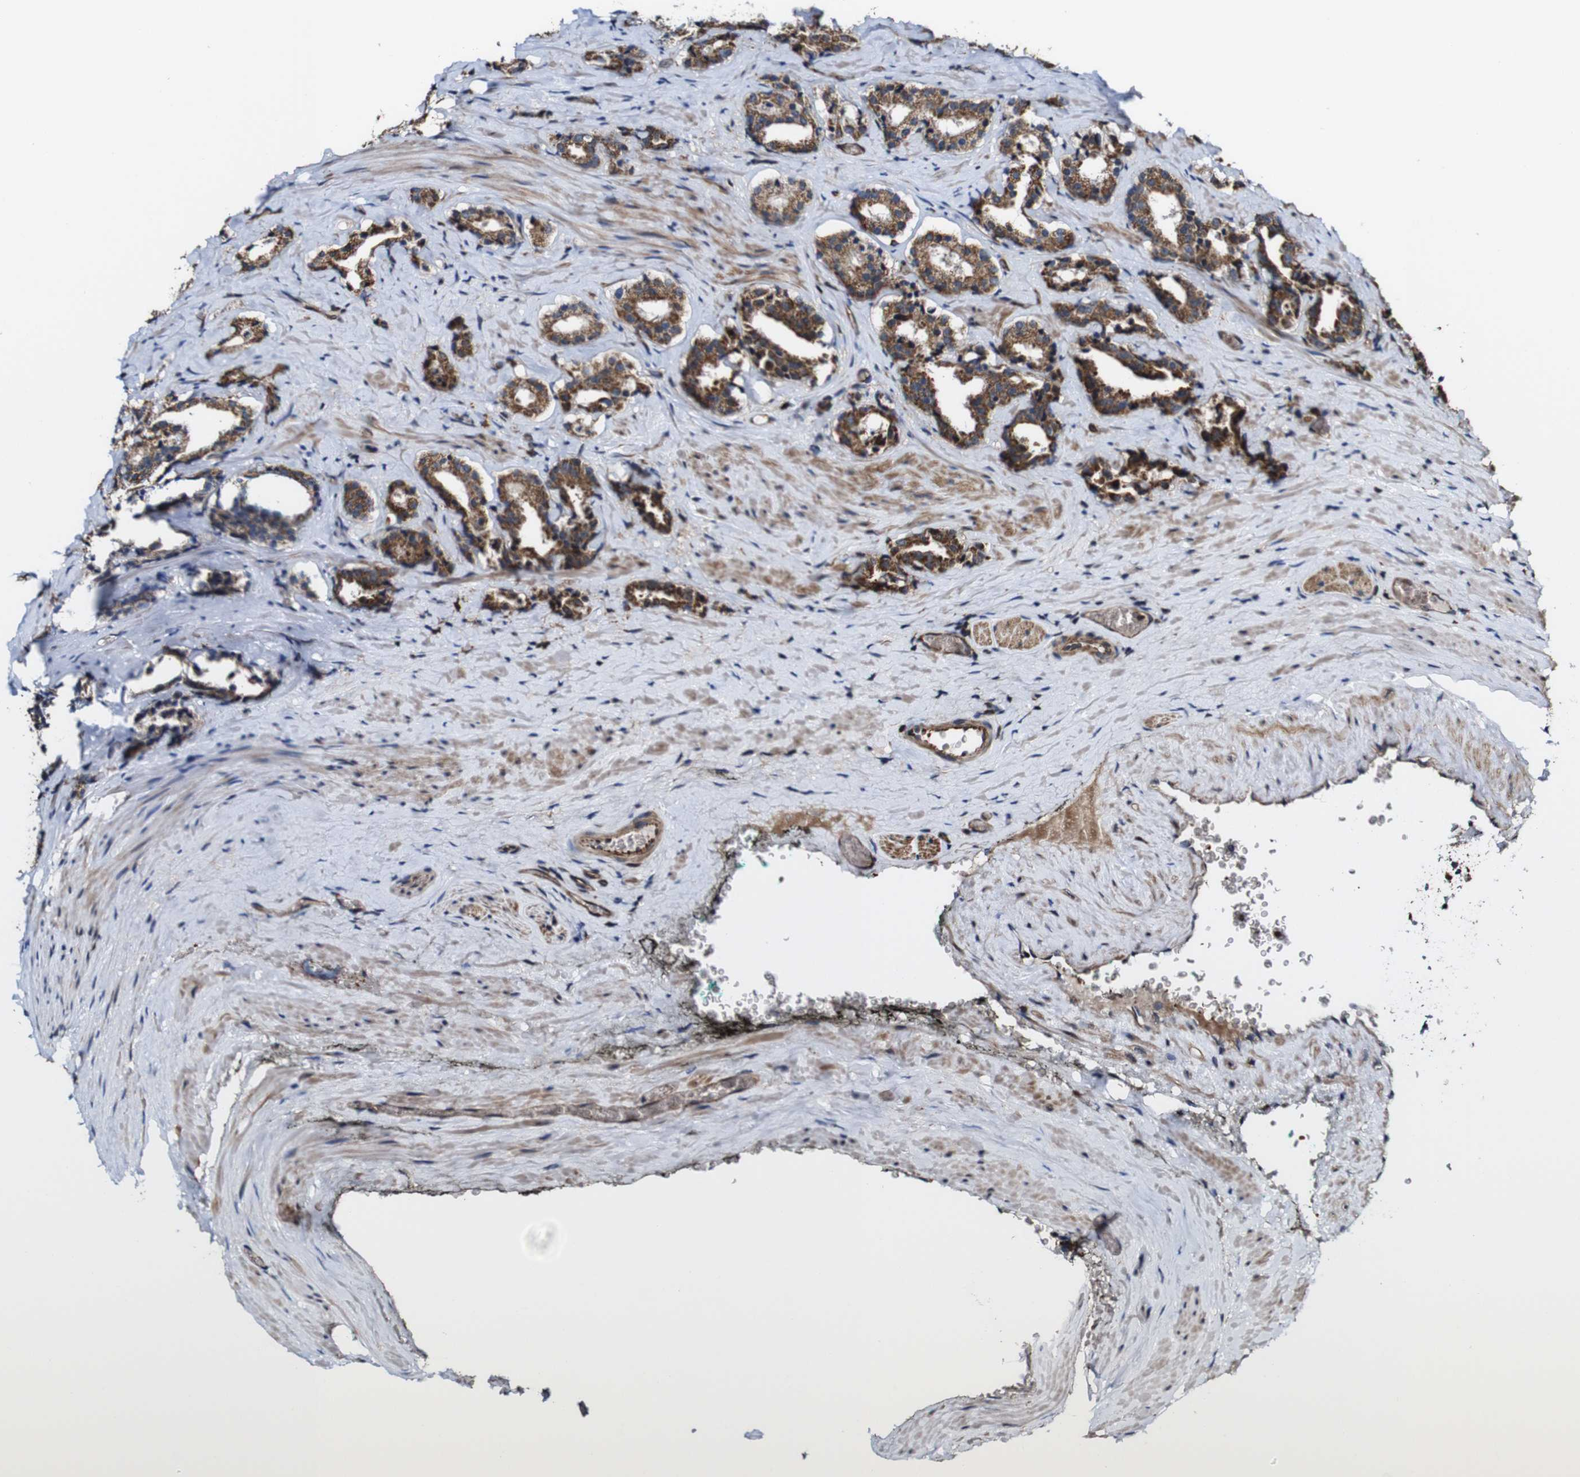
{"staining": {"intensity": "strong", "quantity": ">75%", "location": "cytoplasmic/membranous"}, "tissue": "prostate cancer", "cell_type": "Tumor cells", "image_type": "cancer", "snomed": [{"axis": "morphology", "description": "Adenocarcinoma, High grade"}, {"axis": "topography", "description": "Prostate"}], "caption": "Prostate adenocarcinoma (high-grade) tissue shows strong cytoplasmic/membranous staining in approximately >75% of tumor cells, visualized by immunohistochemistry.", "gene": "JAK2", "patient": {"sex": "male", "age": 60}}